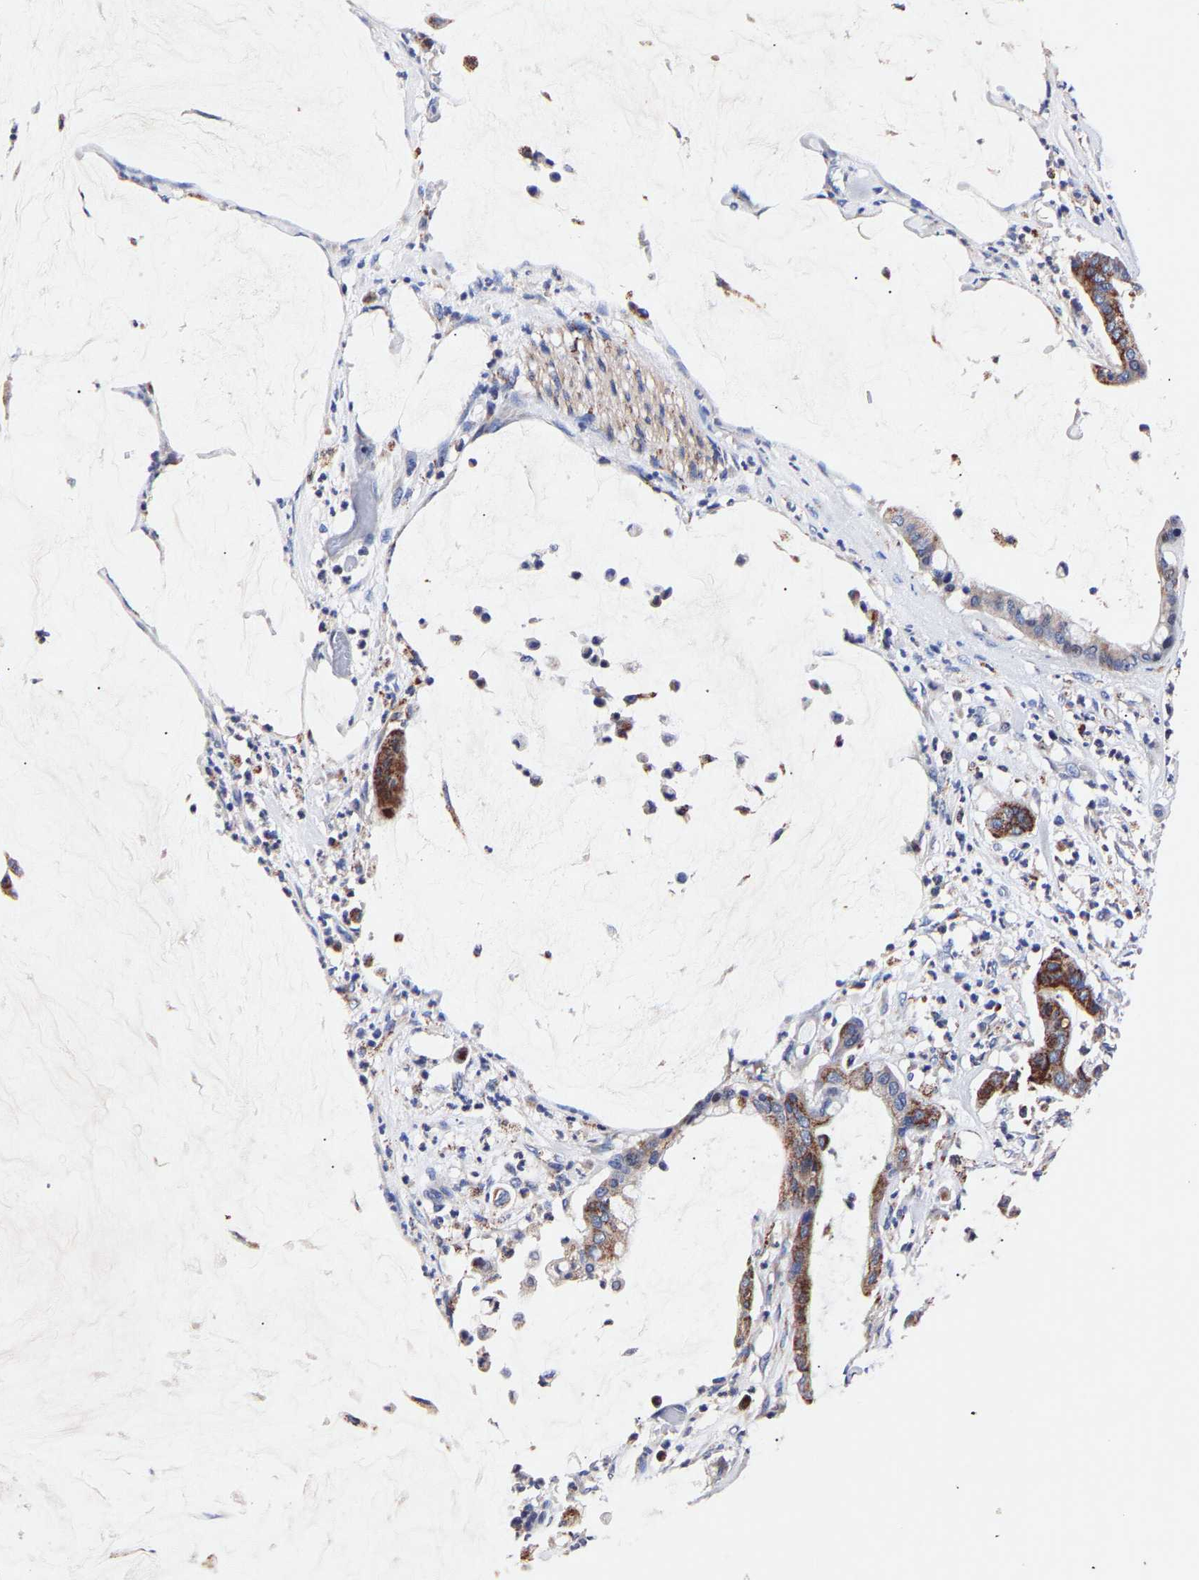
{"staining": {"intensity": "moderate", "quantity": ">75%", "location": "cytoplasmic/membranous"}, "tissue": "pancreatic cancer", "cell_type": "Tumor cells", "image_type": "cancer", "snomed": [{"axis": "morphology", "description": "Adenocarcinoma, NOS"}, {"axis": "topography", "description": "Pancreas"}], "caption": "The immunohistochemical stain highlights moderate cytoplasmic/membranous staining in tumor cells of pancreatic cancer tissue.", "gene": "SEM1", "patient": {"sex": "male", "age": 41}}